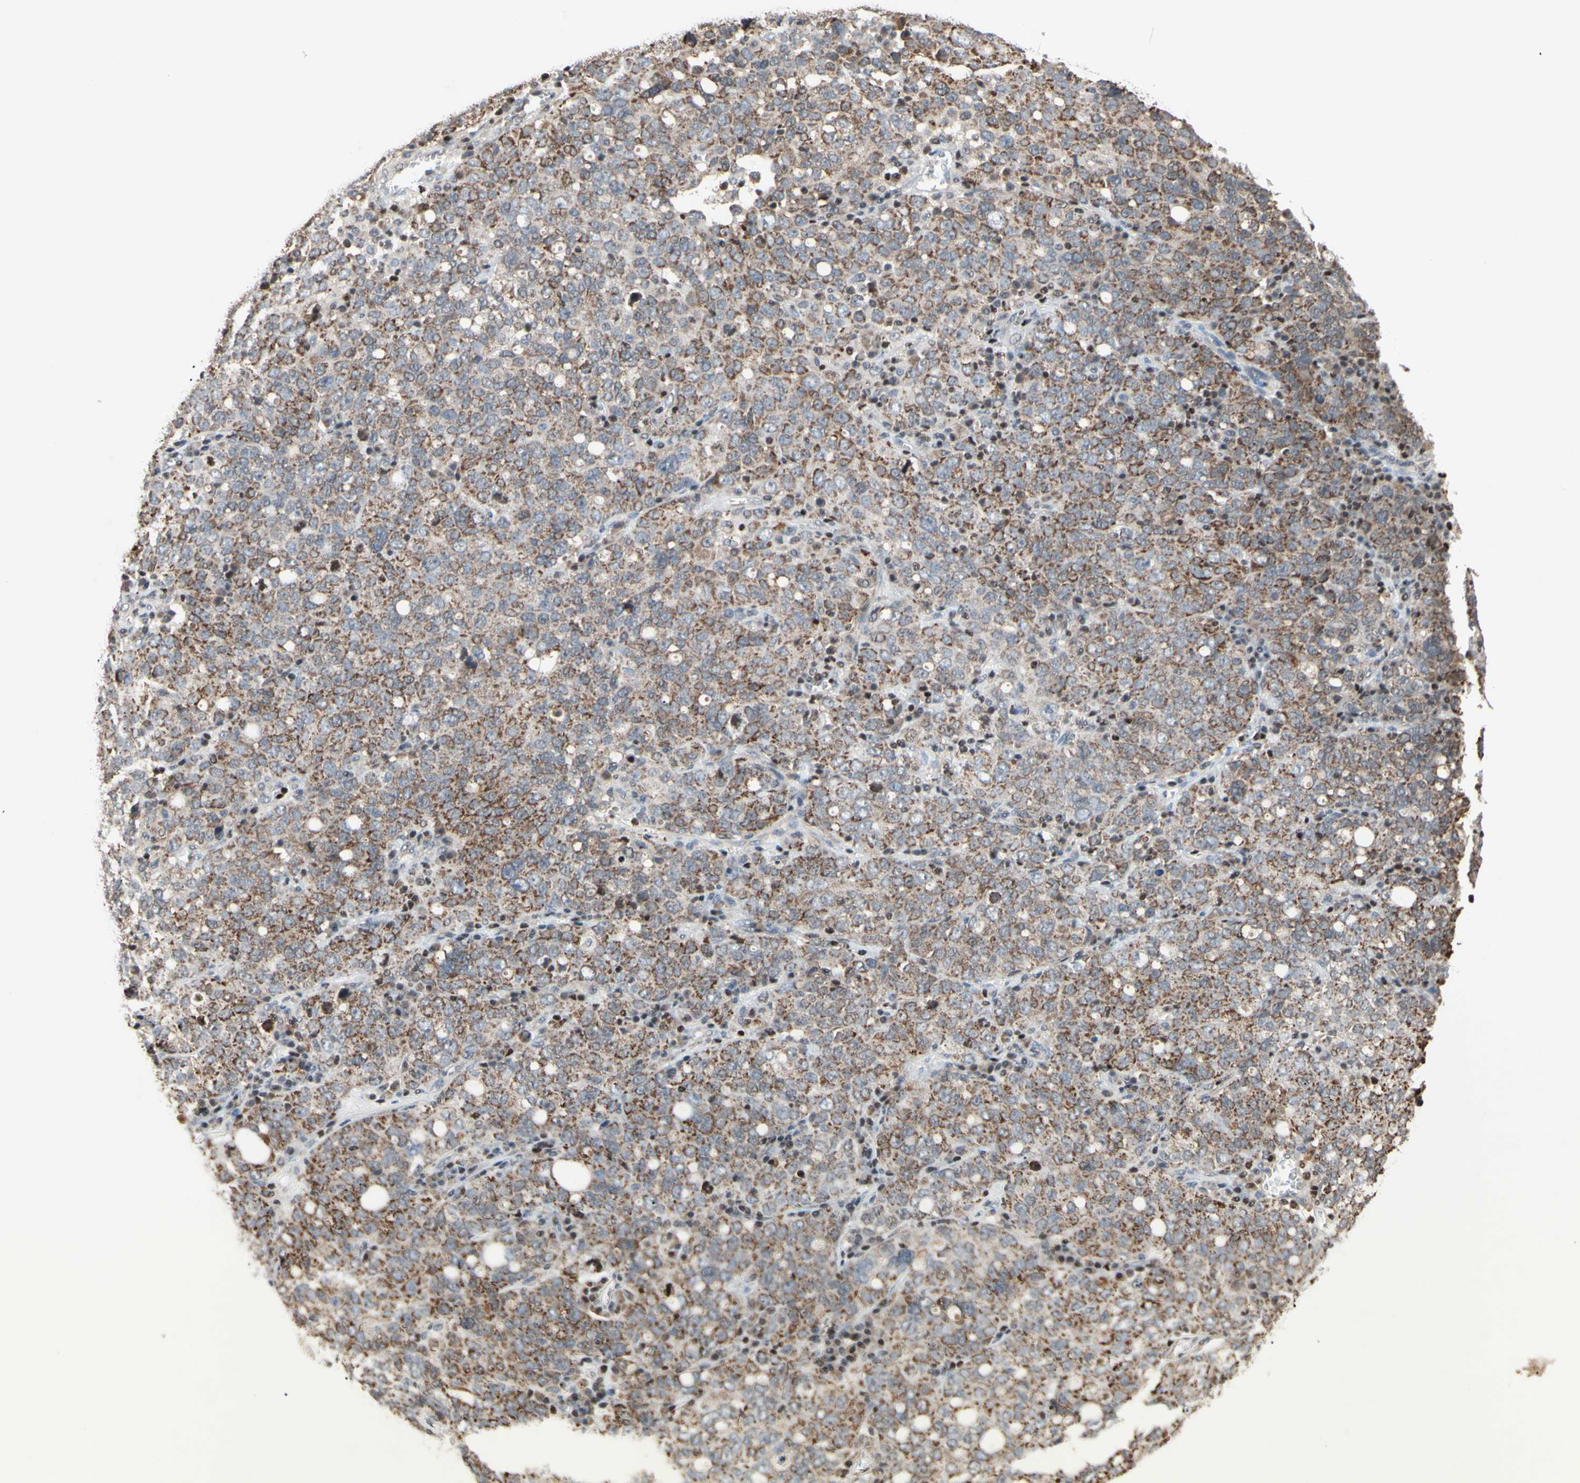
{"staining": {"intensity": "moderate", "quantity": ">75%", "location": "cytoplasmic/membranous"}, "tissue": "ovarian cancer", "cell_type": "Tumor cells", "image_type": "cancer", "snomed": [{"axis": "morphology", "description": "Carcinoma, endometroid"}, {"axis": "topography", "description": "Ovary"}], "caption": "High-power microscopy captured an IHC image of ovarian cancer, revealing moderate cytoplasmic/membranous positivity in about >75% of tumor cells.", "gene": "SP4", "patient": {"sex": "female", "age": 62}}